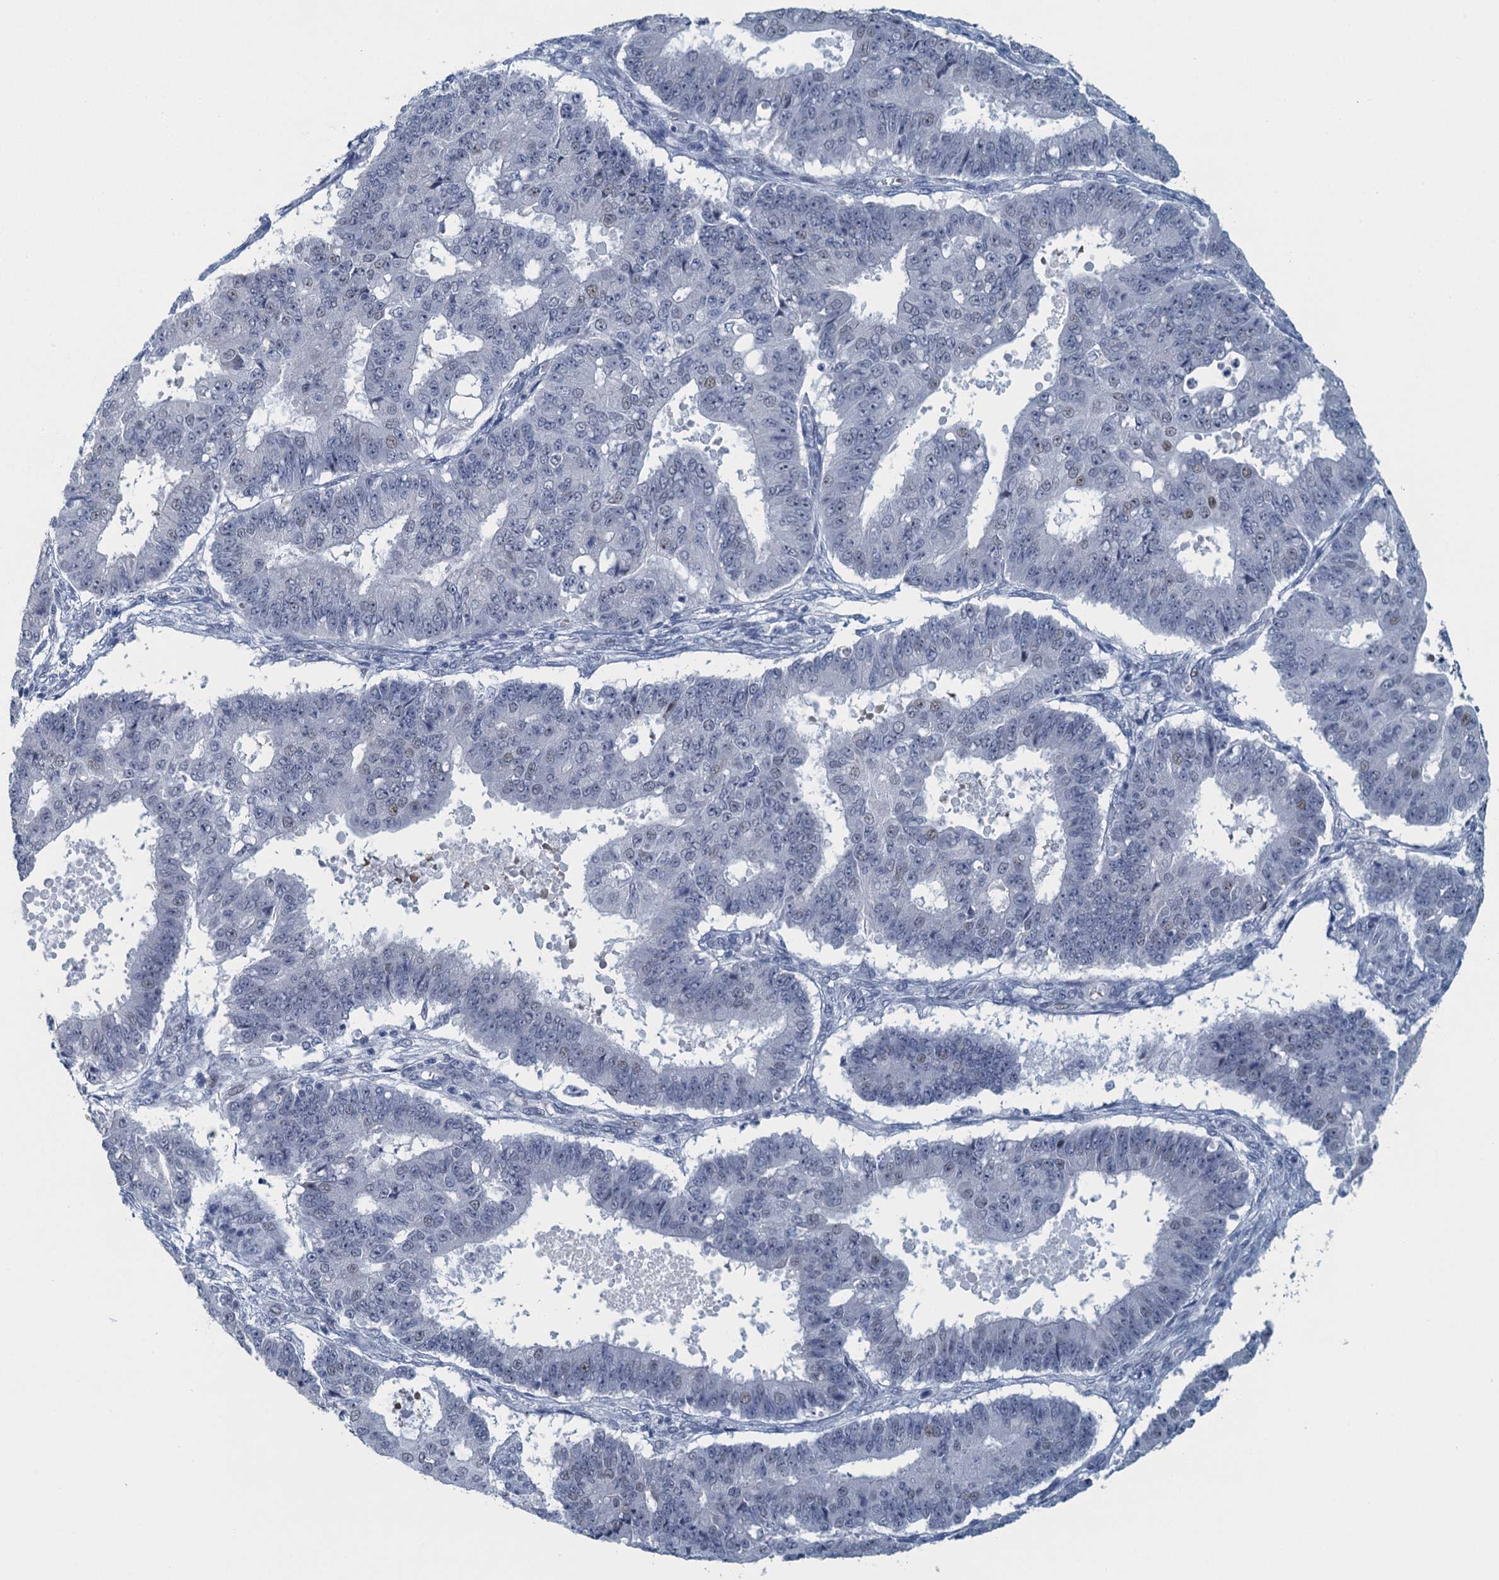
{"staining": {"intensity": "negative", "quantity": "none", "location": "none"}, "tissue": "ovarian cancer", "cell_type": "Tumor cells", "image_type": "cancer", "snomed": [{"axis": "morphology", "description": "Carcinoma, endometroid"}, {"axis": "topography", "description": "Appendix"}, {"axis": "topography", "description": "Ovary"}], "caption": "Immunohistochemistry photomicrograph of human ovarian cancer (endometroid carcinoma) stained for a protein (brown), which reveals no staining in tumor cells.", "gene": "TTLL9", "patient": {"sex": "female", "age": 42}}